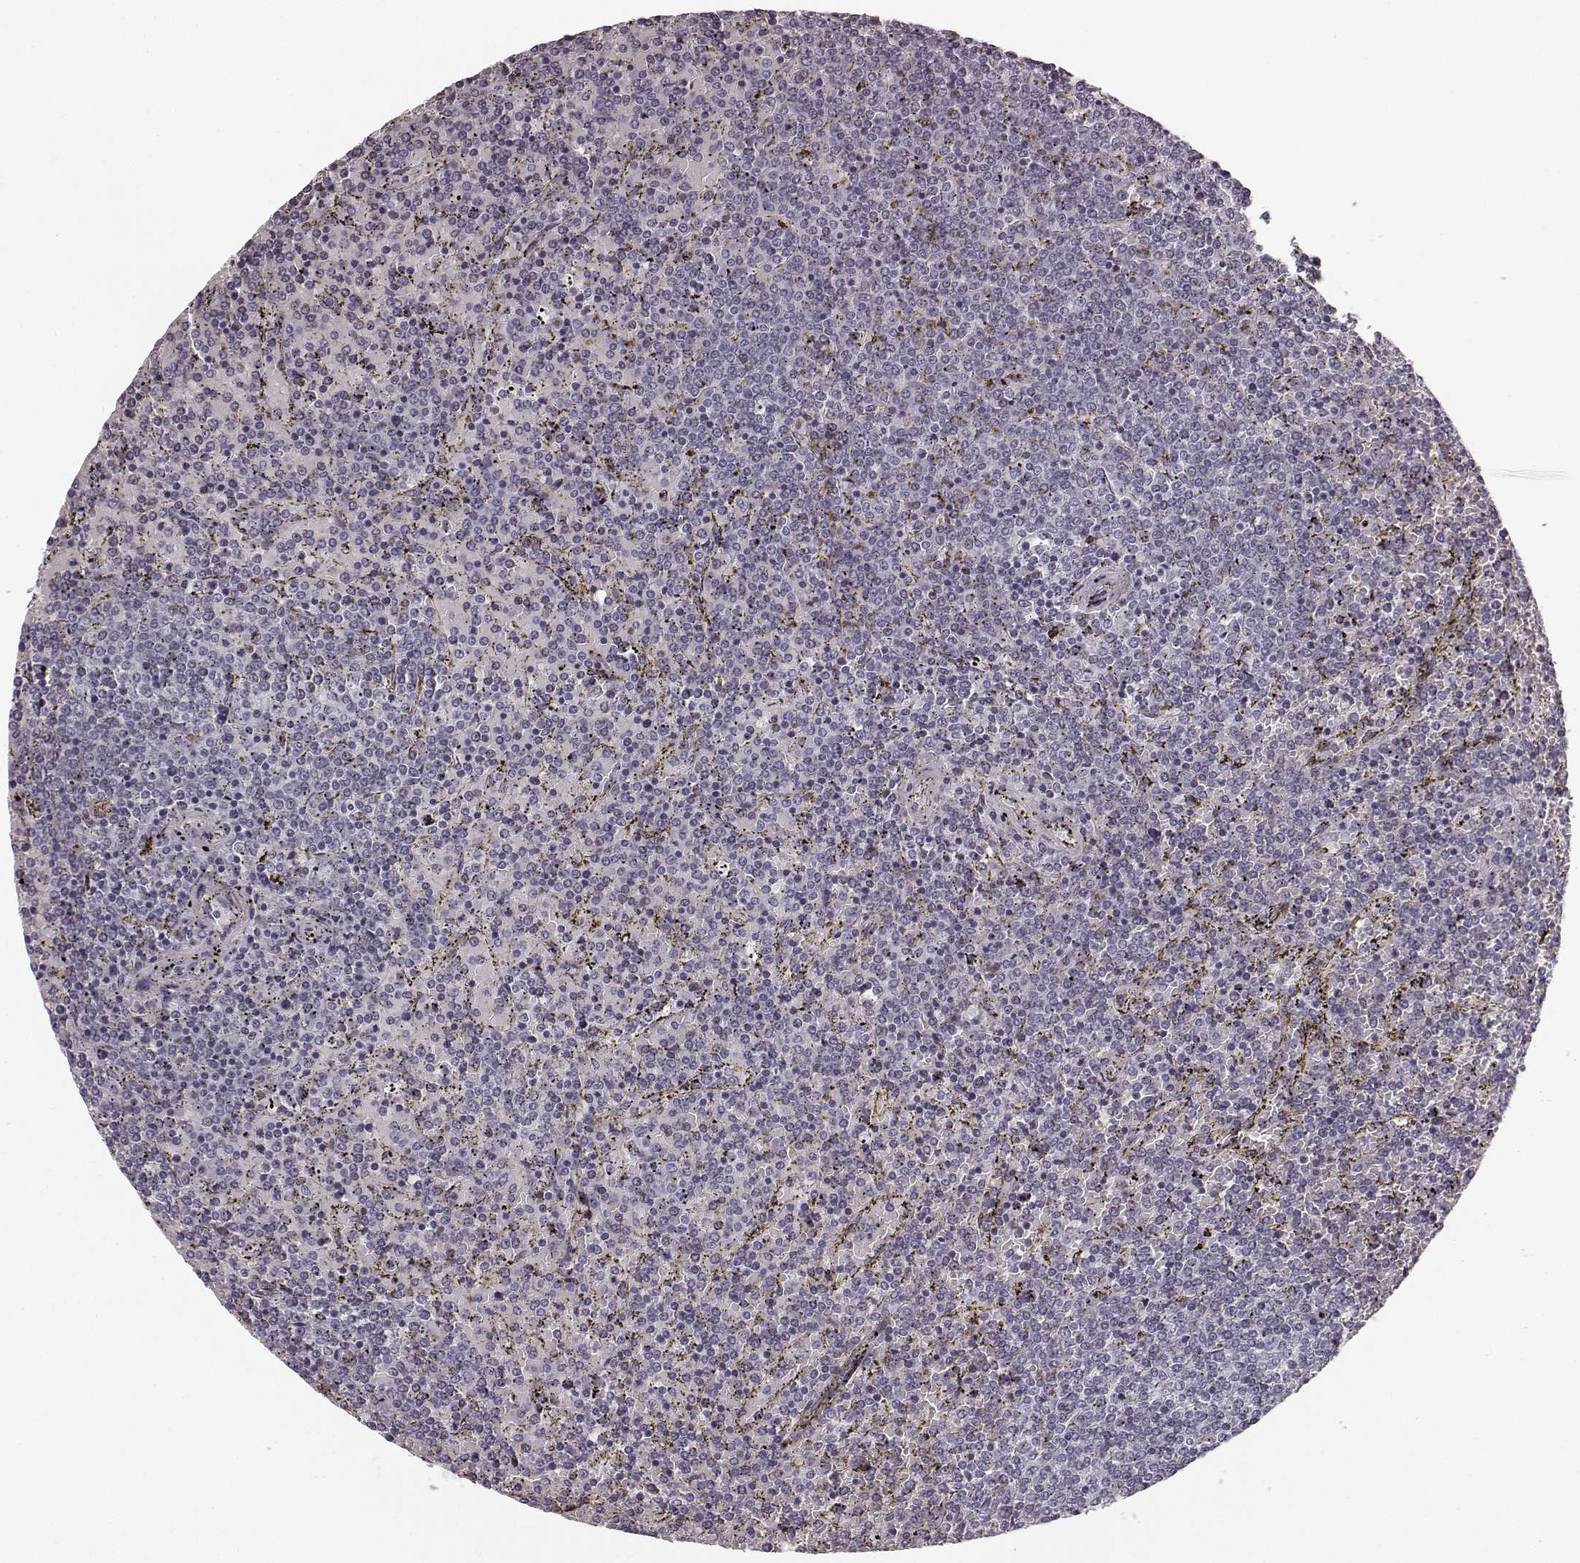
{"staining": {"intensity": "negative", "quantity": "none", "location": "none"}, "tissue": "lymphoma", "cell_type": "Tumor cells", "image_type": "cancer", "snomed": [{"axis": "morphology", "description": "Malignant lymphoma, non-Hodgkin's type, Low grade"}, {"axis": "topography", "description": "Spleen"}], "caption": "Tumor cells are negative for protein expression in human malignant lymphoma, non-Hodgkin's type (low-grade).", "gene": "TMPRSS15", "patient": {"sex": "female", "age": 77}}